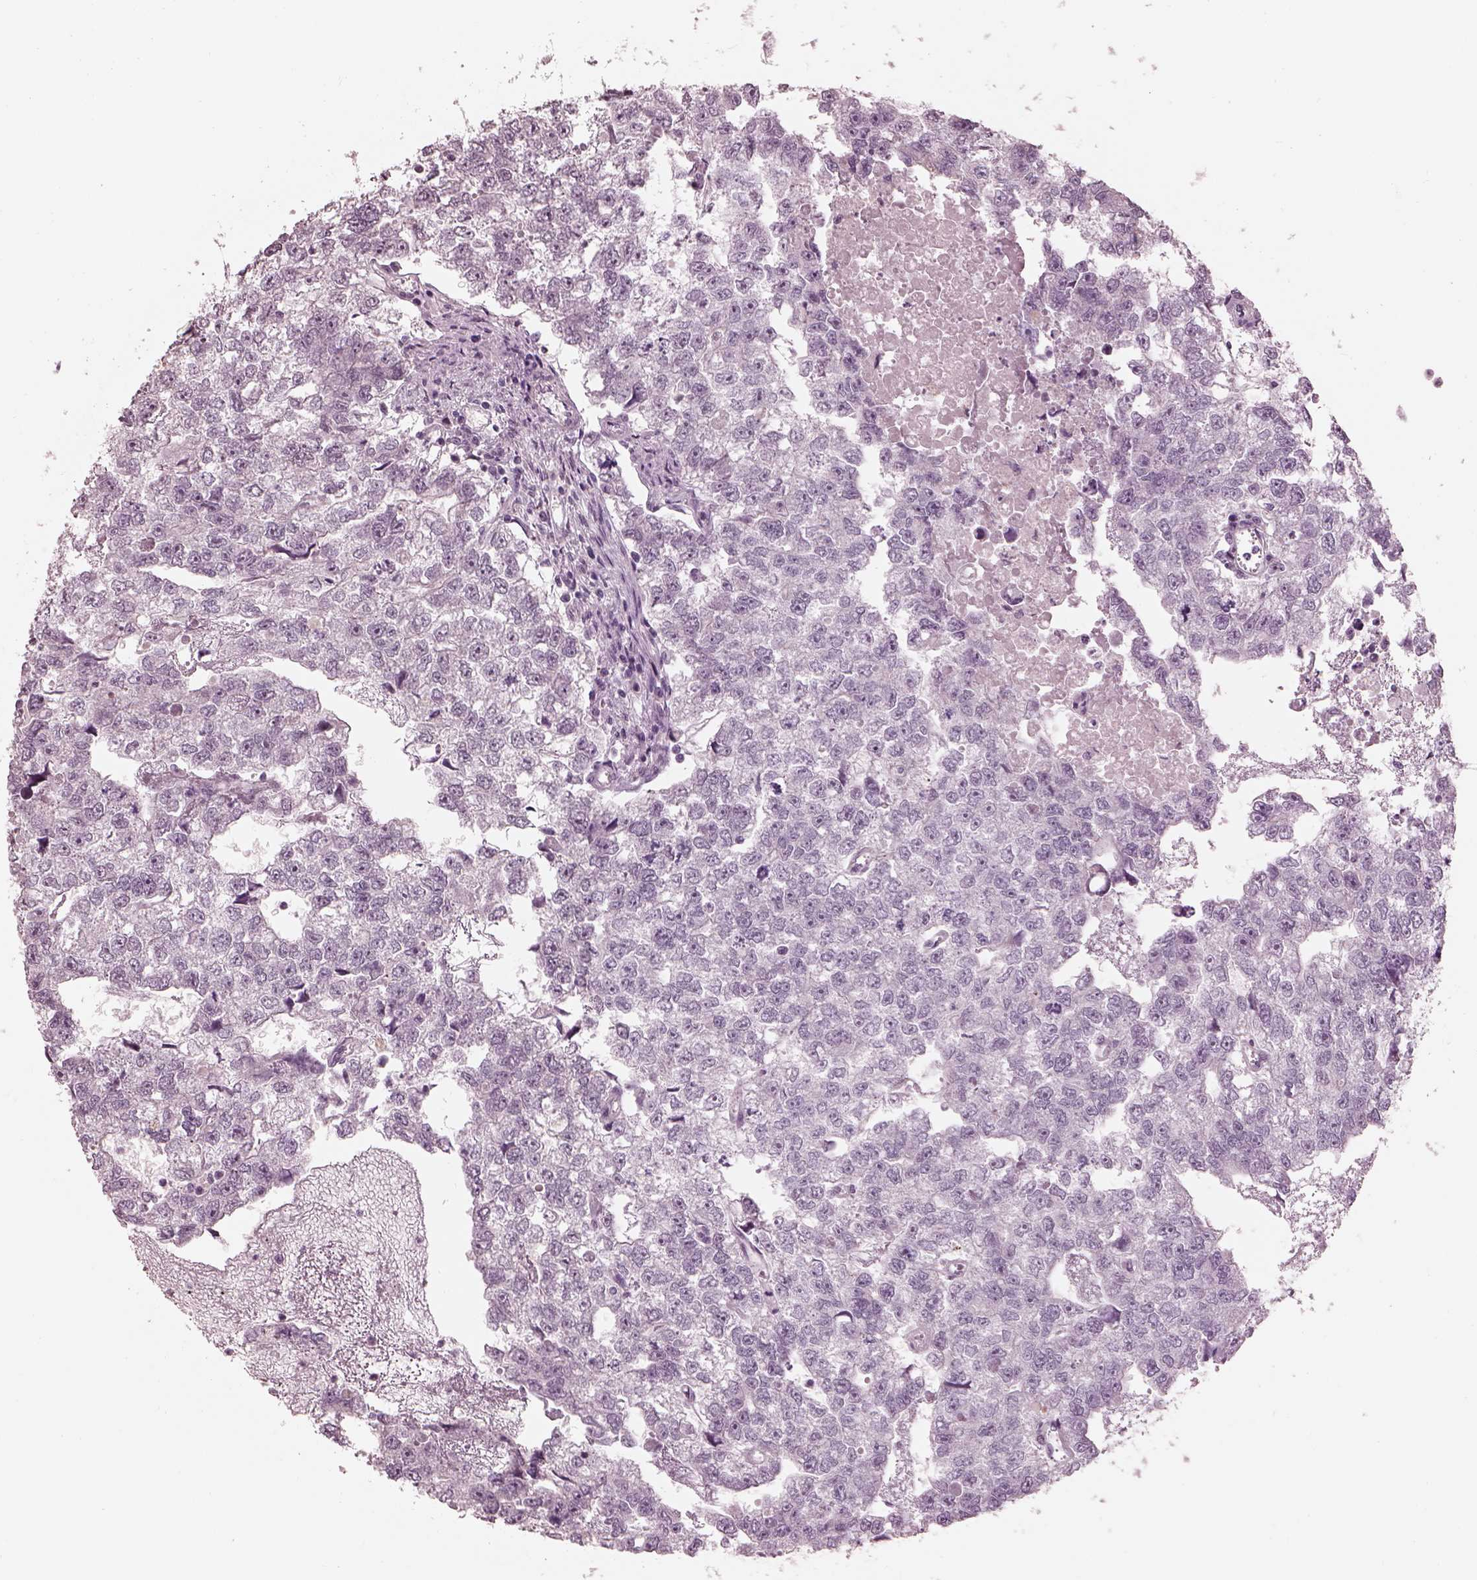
{"staining": {"intensity": "negative", "quantity": "none", "location": "none"}, "tissue": "testis cancer", "cell_type": "Tumor cells", "image_type": "cancer", "snomed": [{"axis": "morphology", "description": "Carcinoma, Embryonal, NOS"}, {"axis": "morphology", "description": "Teratoma, malignant, NOS"}, {"axis": "topography", "description": "Testis"}], "caption": "This image is of testis embryonal carcinoma stained with IHC to label a protein in brown with the nuclei are counter-stained blue. There is no staining in tumor cells. (IHC, brightfield microscopy, high magnification).", "gene": "GARIN4", "patient": {"sex": "male", "age": 44}}